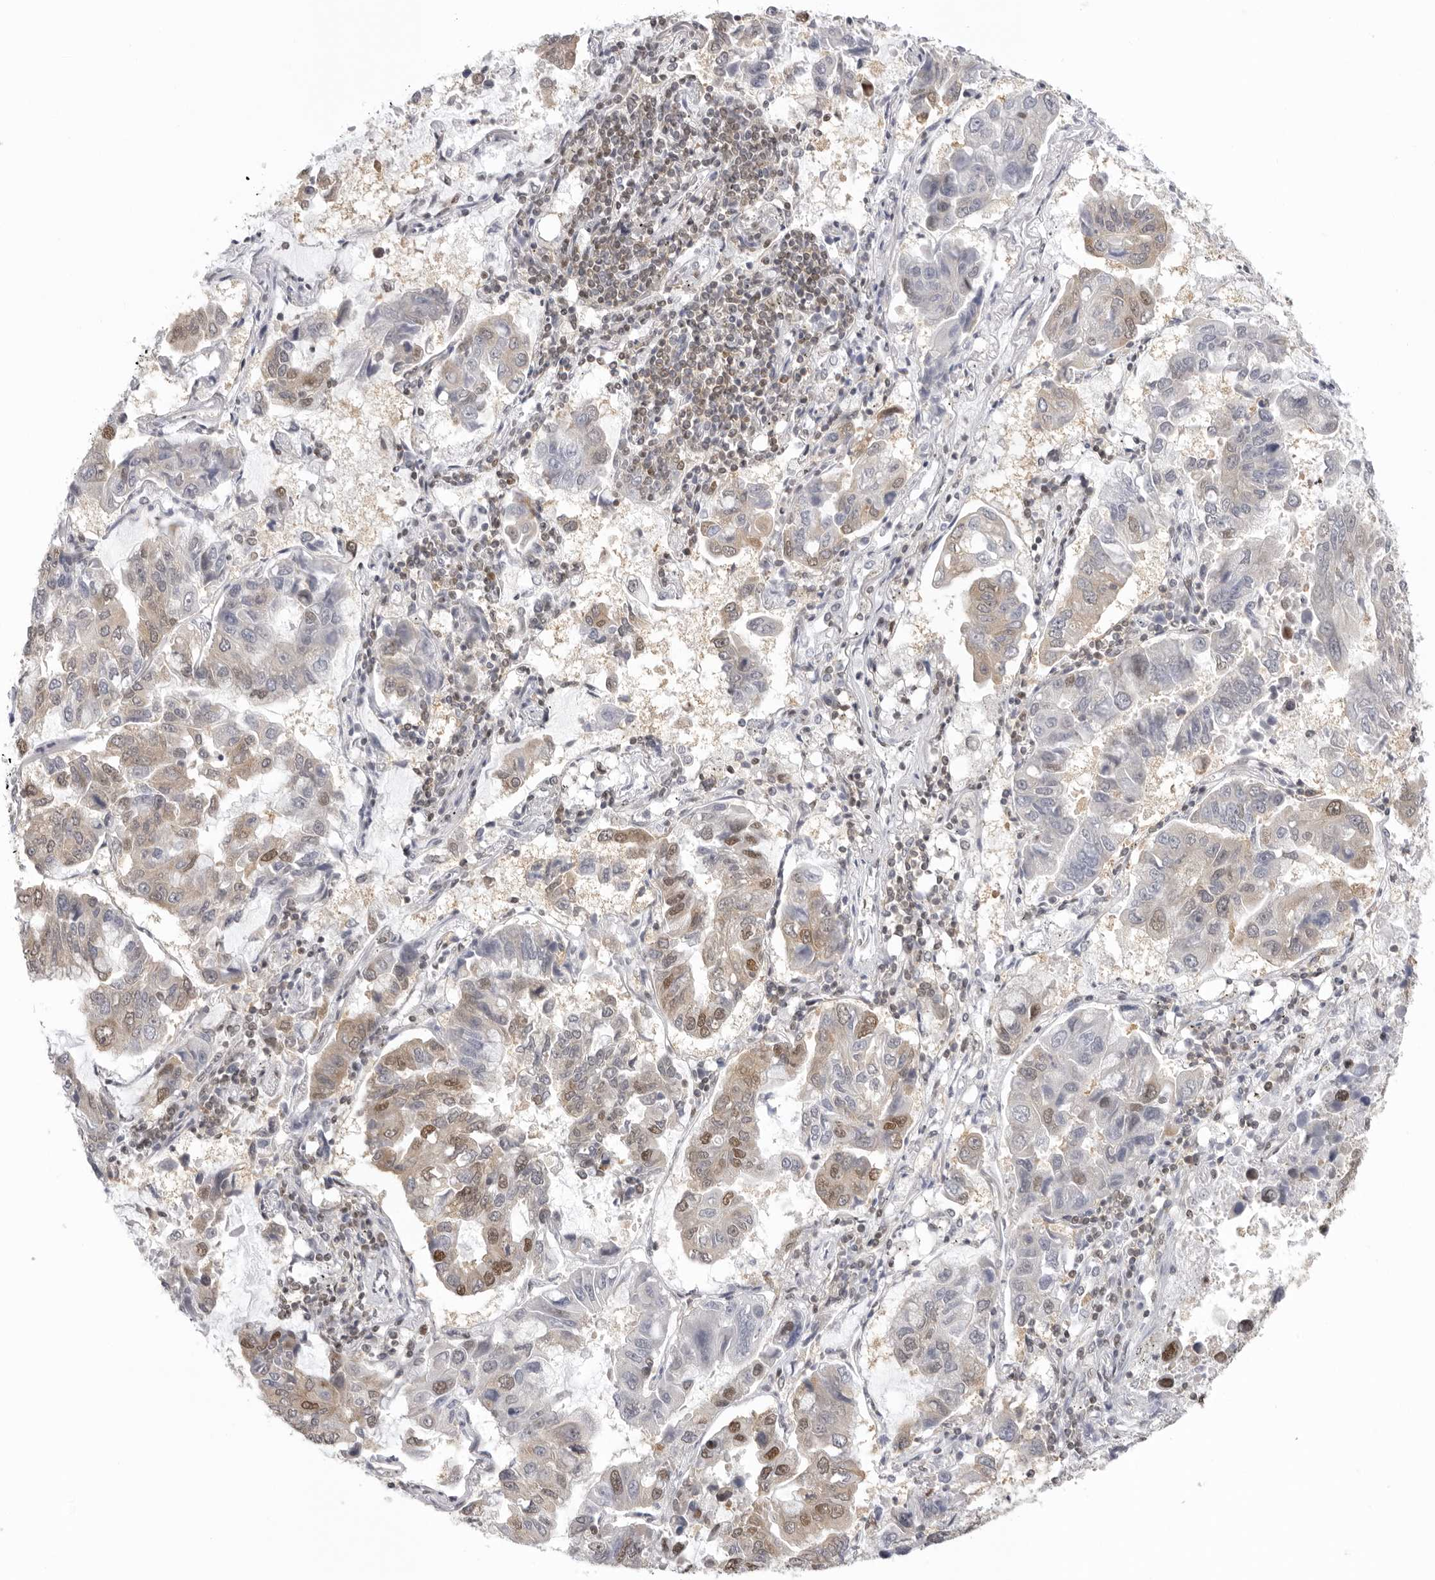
{"staining": {"intensity": "moderate", "quantity": "25%-75%", "location": "cytoplasmic/membranous,nuclear"}, "tissue": "lung cancer", "cell_type": "Tumor cells", "image_type": "cancer", "snomed": [{"axis": "morphology", "description": "Adenocarcinoma, NOS"}, {"axis": "topography", "description": "Lung"}], "caption": "Tumor cells reveal medium levels of moderate cytoplasmic/membranous and nuclear staining in approximately 25%-75% of cells in human lung cancer (adenocarcinoma). Using DAB (3,3'-diaminobenzidine) (brown) and hematoxylin (blue) stains, captured at high magnification using brightfield microscopy.", "gene": "RPA2", "patient": {"sex": "male", "age": 64}}